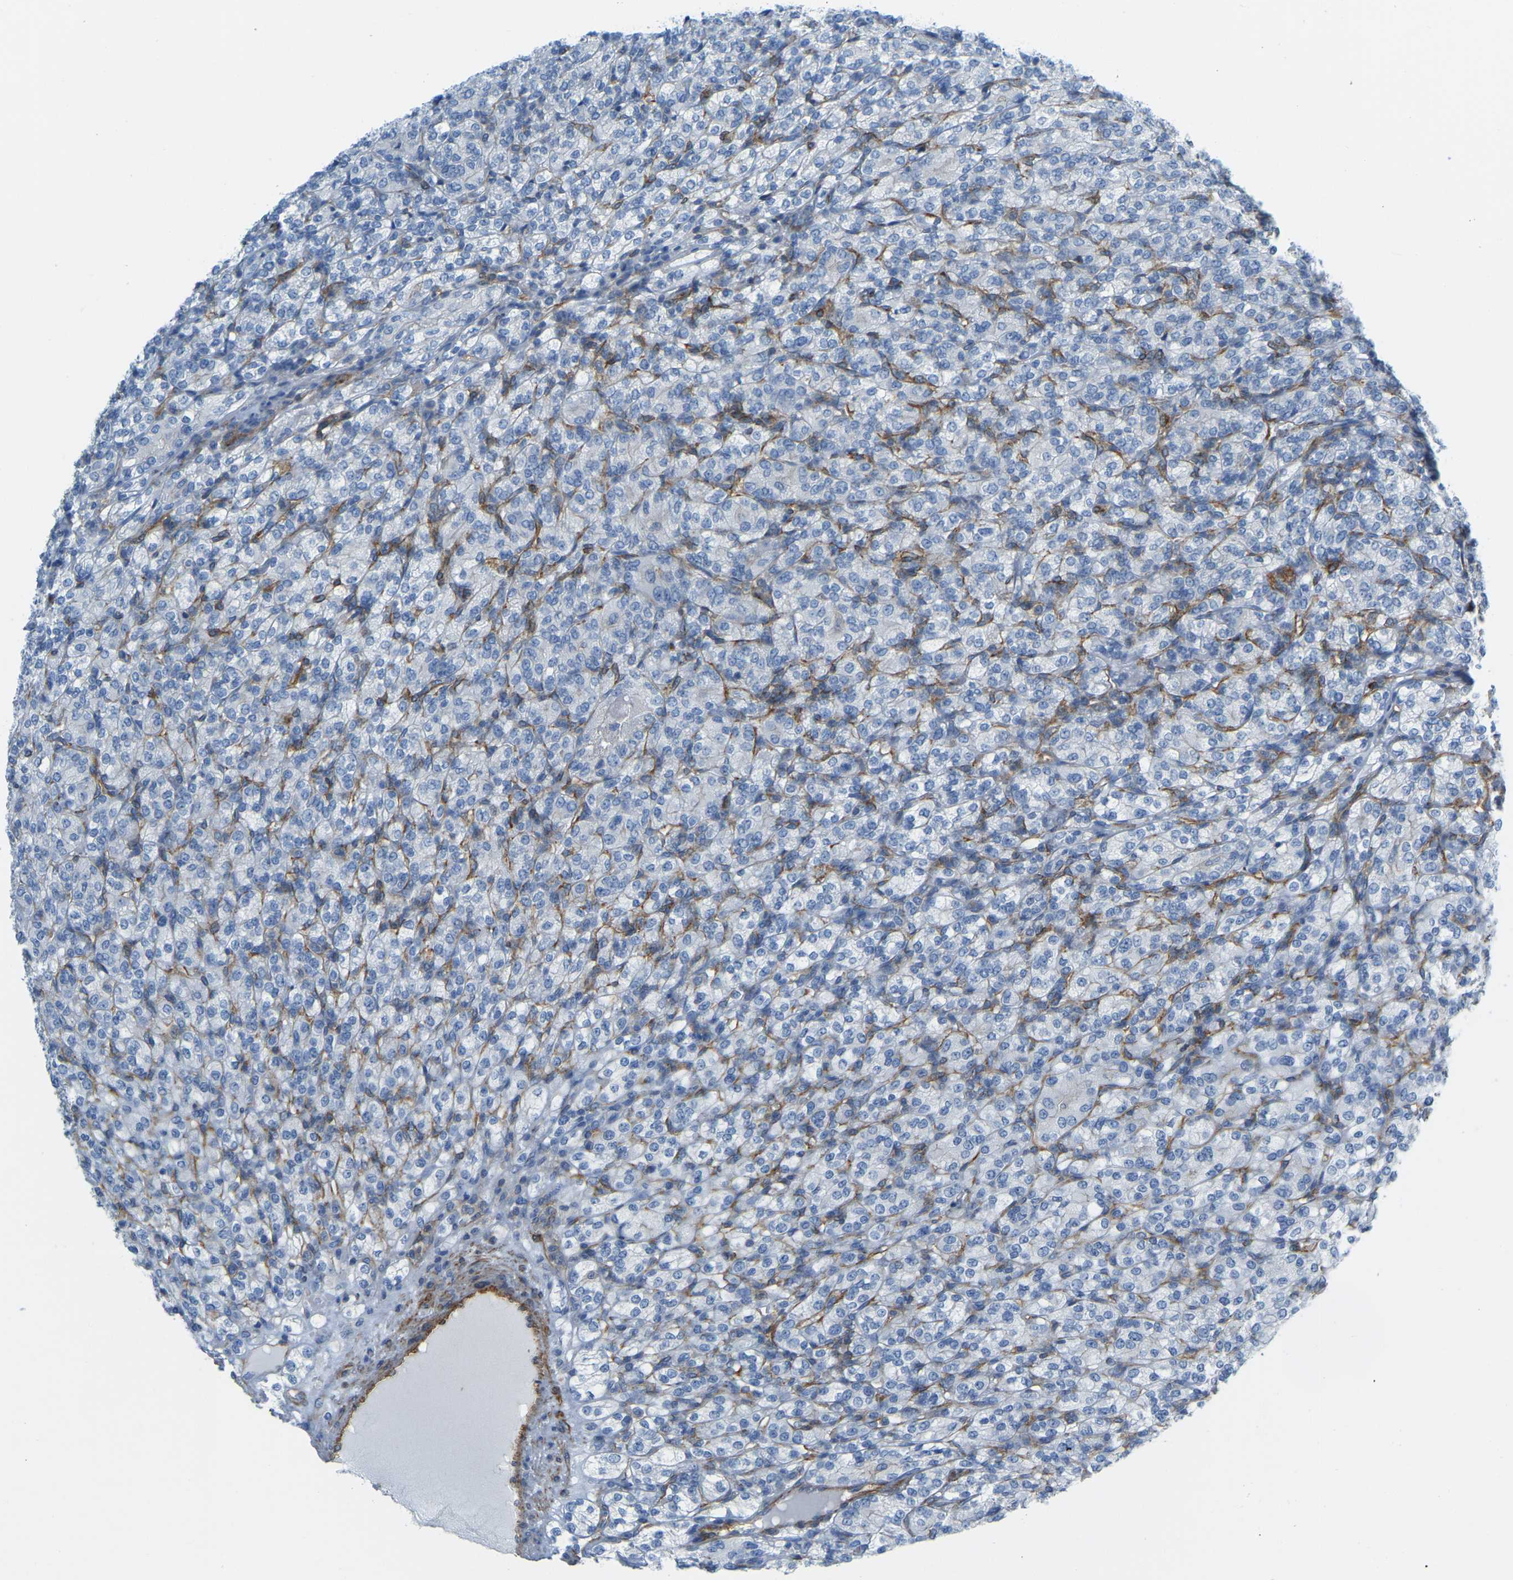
{"staining": {"intensity": "negative", "quantity": "none", "location": "none"}, "tissue": "renal cancer", "cell_type": "Tumor cells", "image_type": "cancer", "snomed": [{"axis": "morphology", "description": "Adenocarcinoma, NOS"}, {"axis": "topography", "description": "Kidney"}], "caption": "Tumor cells show no significant expression in adenocarcinoma (renal). The staining was performed using DAB to visualize the protein expression in brown, while the nuclei were stained in blue with hematoxylin (Magnification: 20x).", "gene": "MYL3", "patient": {"sex": "male", "age": 77}}